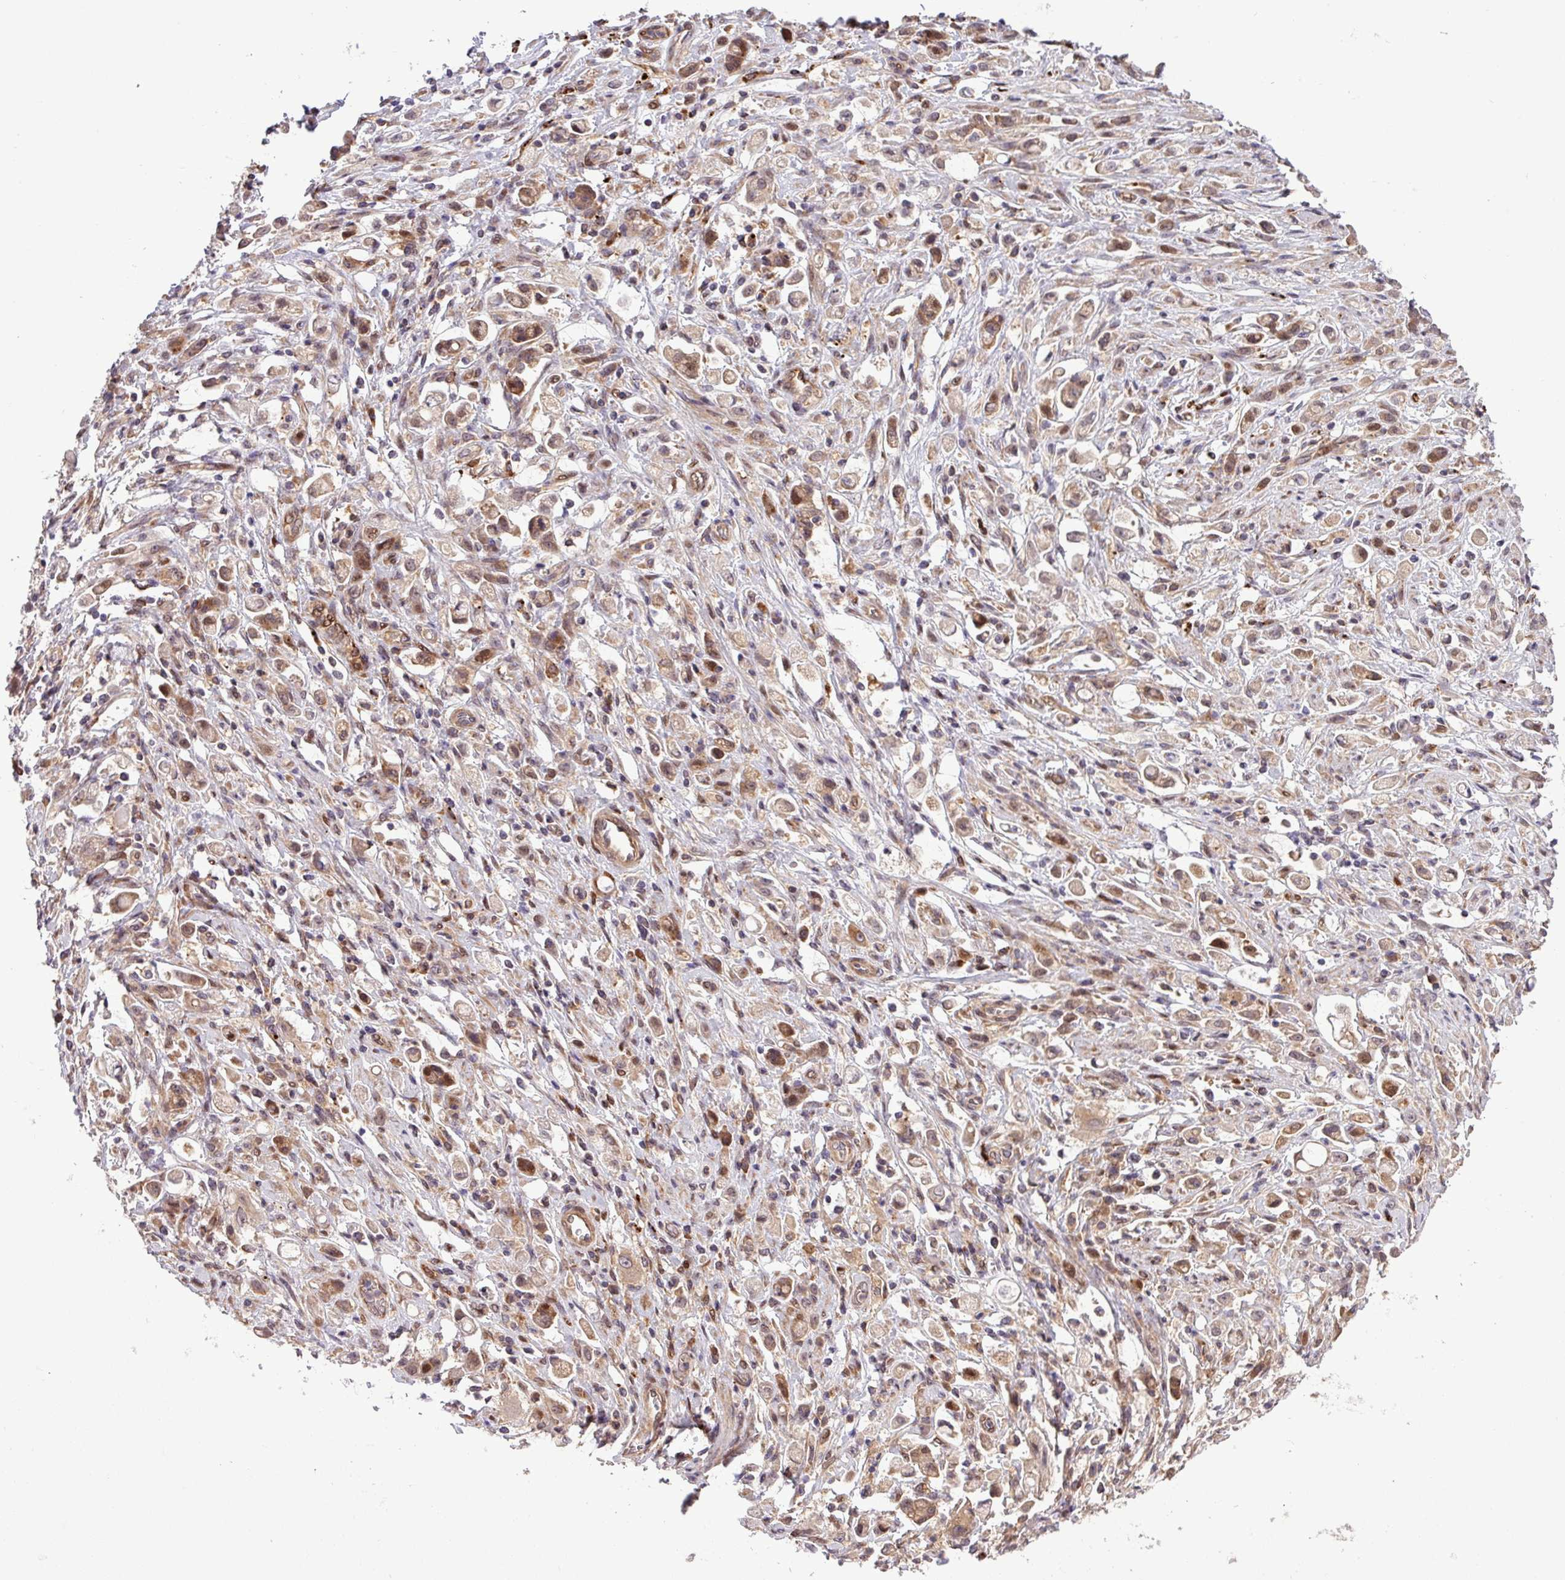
{"staining": {"intensity": "moderate", "quantity": ">75%", "location": "cytoplasmic/membranous,nuclear"}, "tissue": "stomach cancer", "cell_type": "Tumor cells", "image_type": "cancer", "snomed": [{"axis": "morphology", "description": "Adenocarcinoma, NOS"}, {"axis": "topography", "description": "Stomach"}], "caption": "This is a histology image of immunohistochemistry staining of adenocarcinoma (stomach), which shows moderate expression in the cytoplasmic/membranous and nuclear of tumor cells.", "gene": "CARHSP1", "patient": {"sex": "female", "age": 60}}